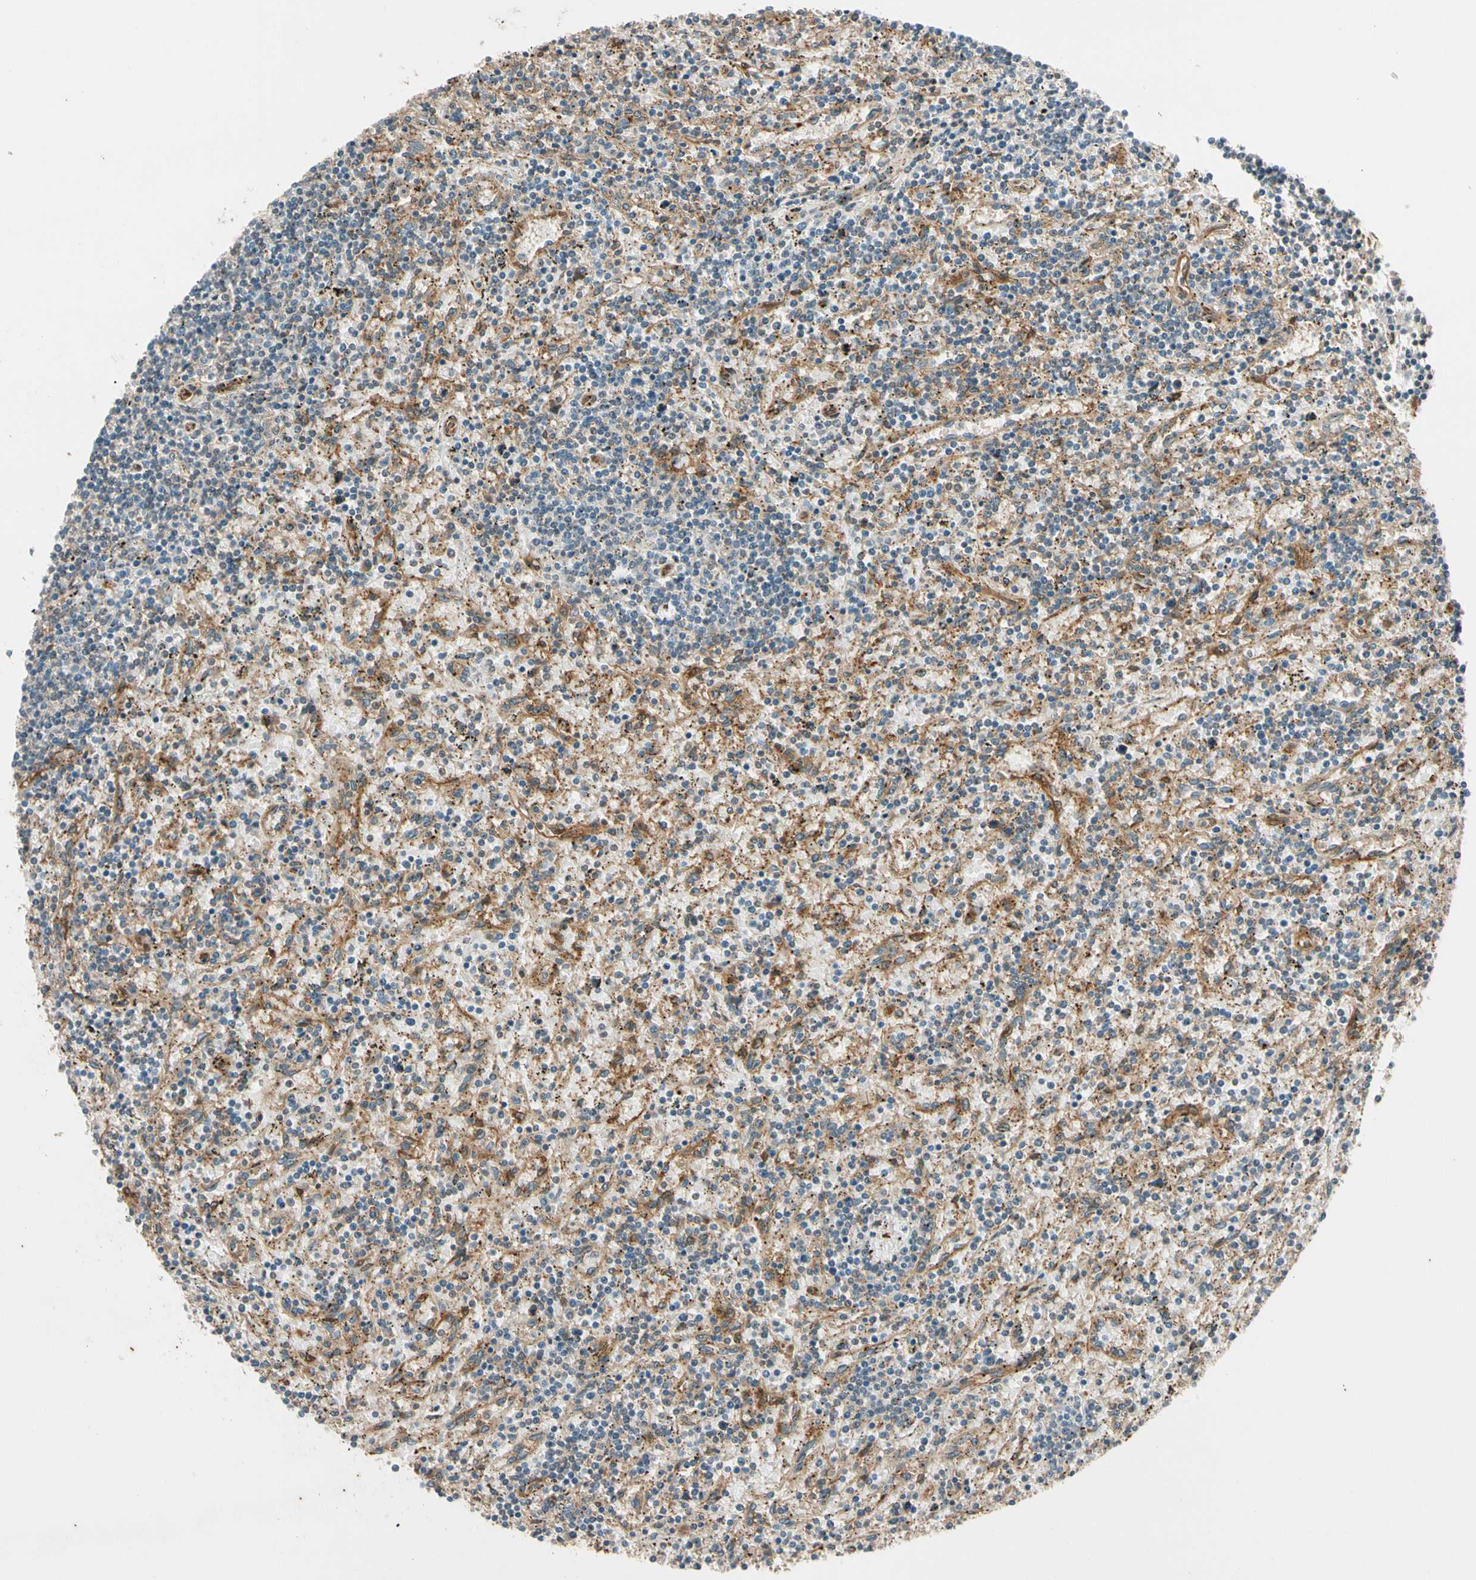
{"staining": {"intensity": "weak", "quantity": "25%-75%", "location": "cytoplasmic/membranous"}, "tissue": "lymphoma", "cell_type": "Tumor cells", "image_type": "cancer", "snomed": [{"axis": "morphology", "description": "Malignant lymphoma, non-Hodgkin's type, Low grade"}, {"axis": "topography", "description": "Spleen"}], "caption": "Approximately 25%-75% of tumor cells in human lymphoma exhibit weak cytoplasmic/membranous protein positivity as visualized by brown immunohistochemical staining.", "gene": "ROCK2", "patient": {"sex": "male", "age": 76}}